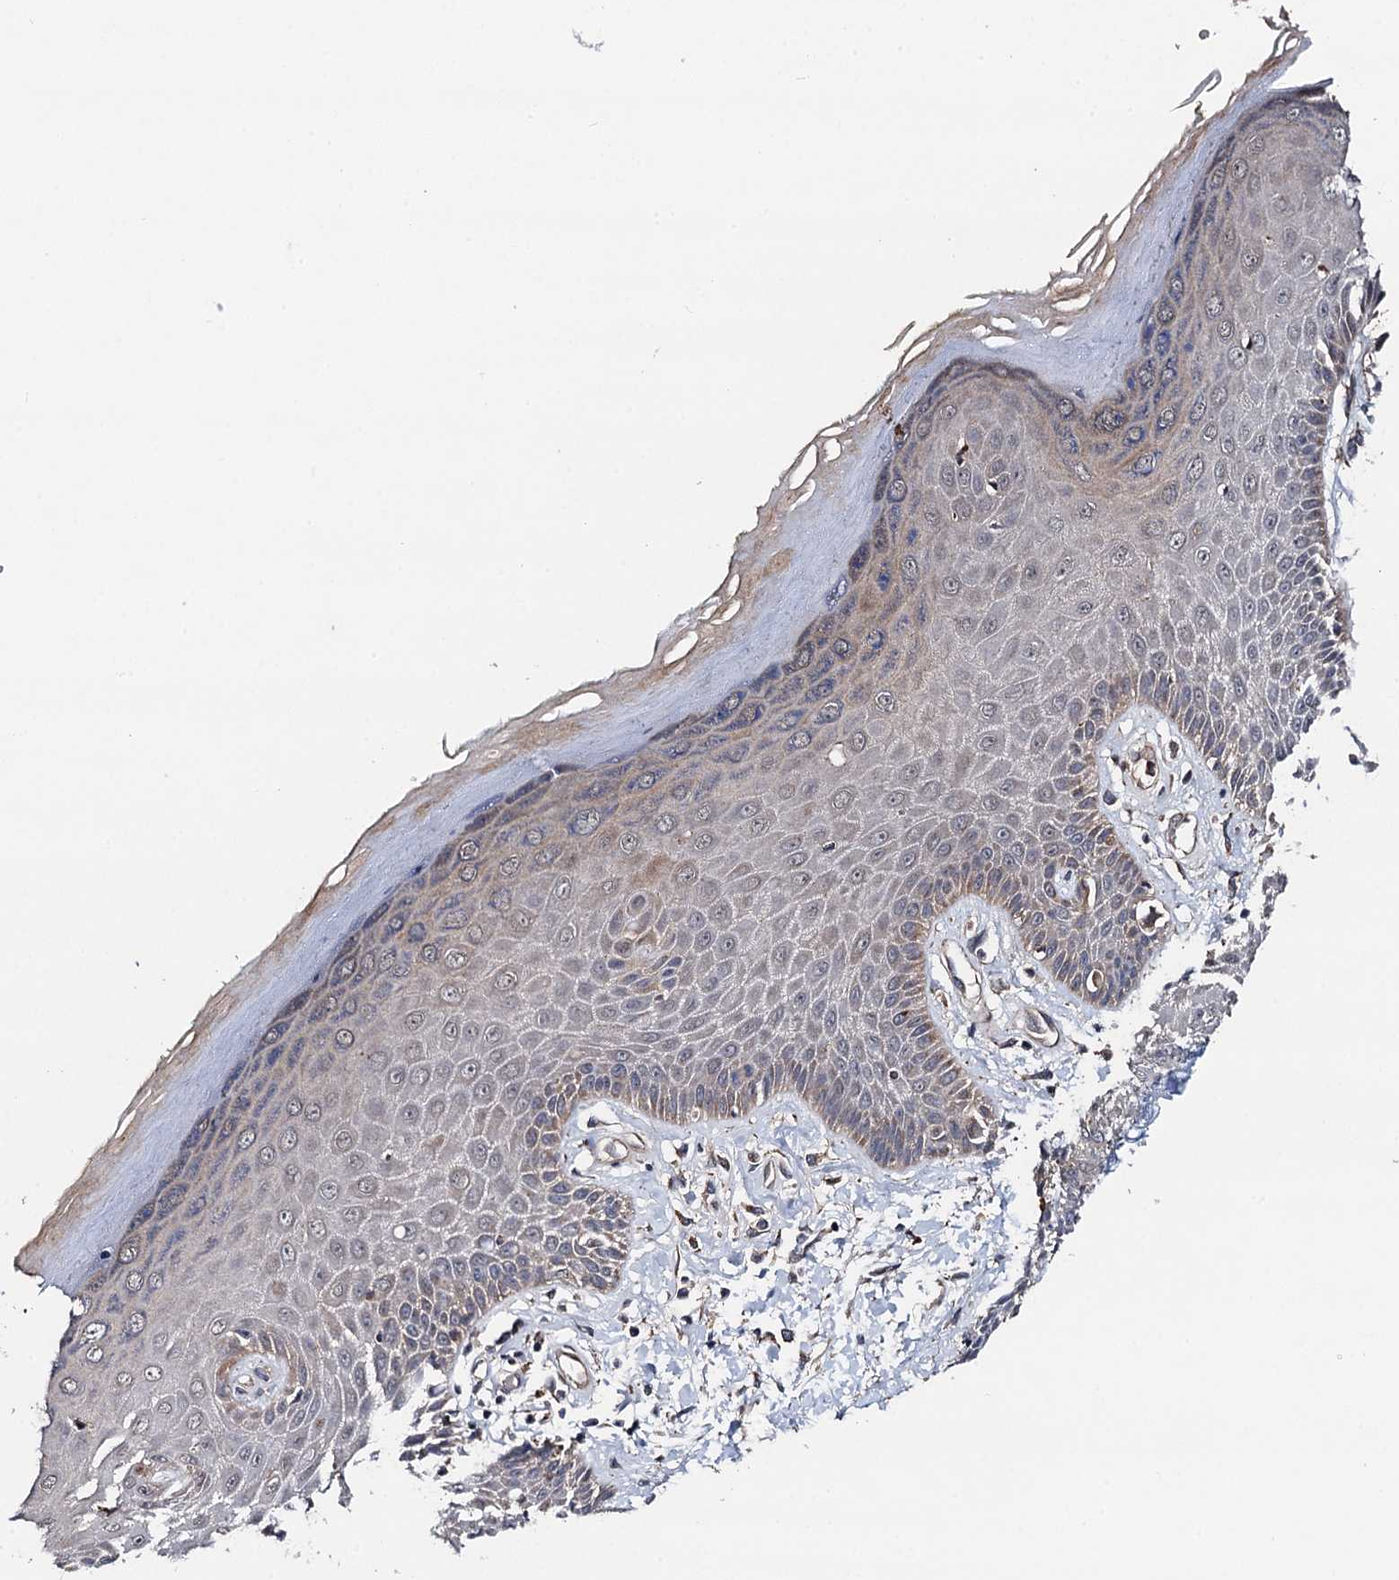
{"staining": {"intensity": "moderate", "quantity": "25%-75%", "location": "cytoplasmic/membranous"}, "tissue": "skin", "cell_type": "Epidermal cells", "image_type": "normal", "snomed": [{"axis": "morphology", "description": "Normal tissue, NOS"}, {"axis": "topography", "description": "Anal"}], "caption": "Immunohistochemical staining of benign skin demonstrates medium levels of moderate cytoplasmic/membranous positivity in approximately 25%-75% of epidermal cells. (brown staining indicates protein expression, while blue staining denotes nuclei).", "gene": "NLRP10", "patient": {"sex": "male", "age": 78}}